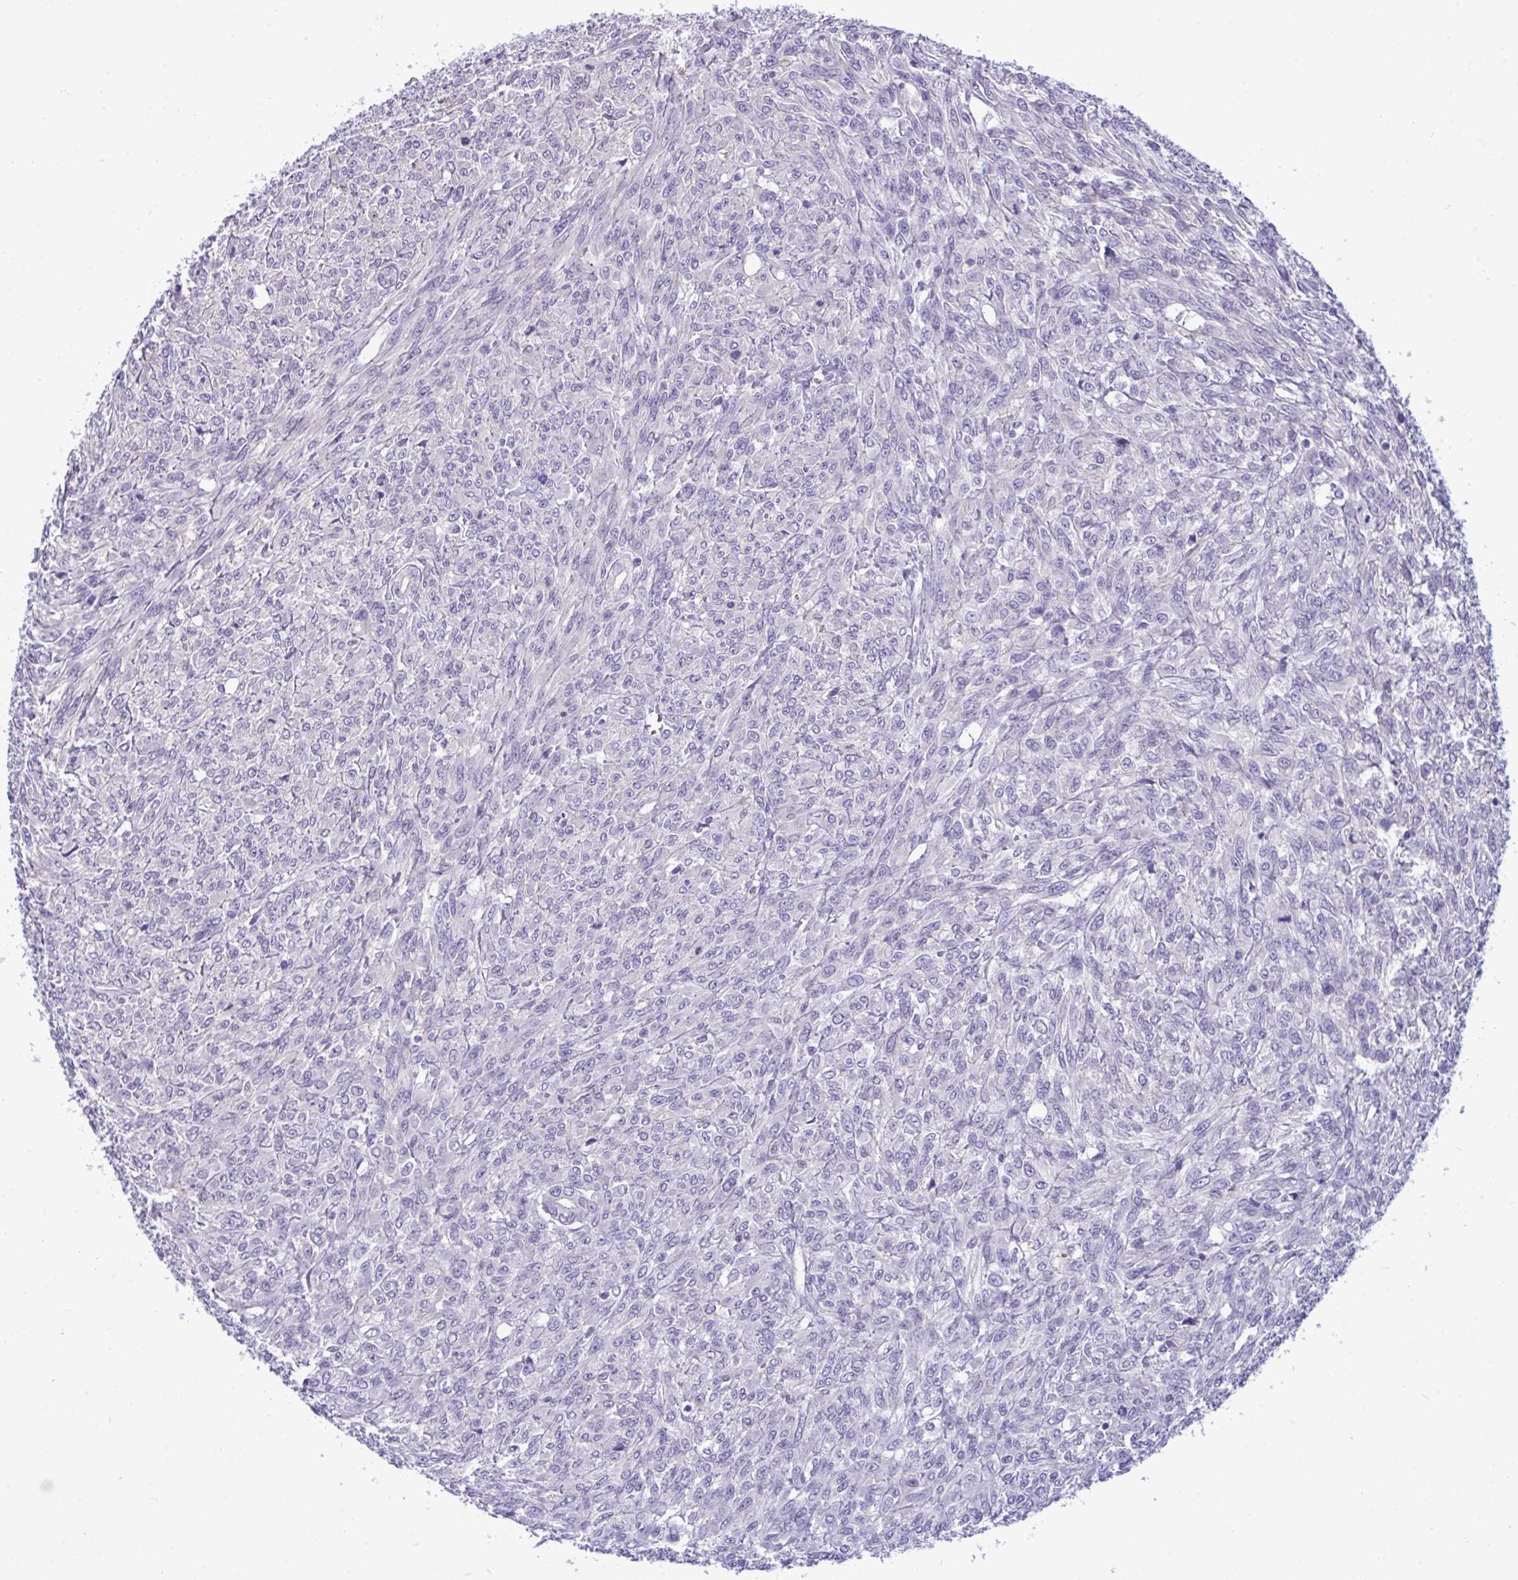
{"staining": {"intensity": "negative", "quantity": "none", "location": "none"}, "tissue": "renal cancer", "cell_type": "Tumor cells", "image_type": "cancer", "snomed": [{"axis": "morphology", "description": "Adenocarcinoma, NOS"}, {"axis": "topography", "description": "Kidney"}], "caption": "There is no significant positivity in tumor cells of renal adenocarcinoma. Nuclei are stained in blue.", "gene": "MYH10", "patient": {"sex": "male", "age": 58}}